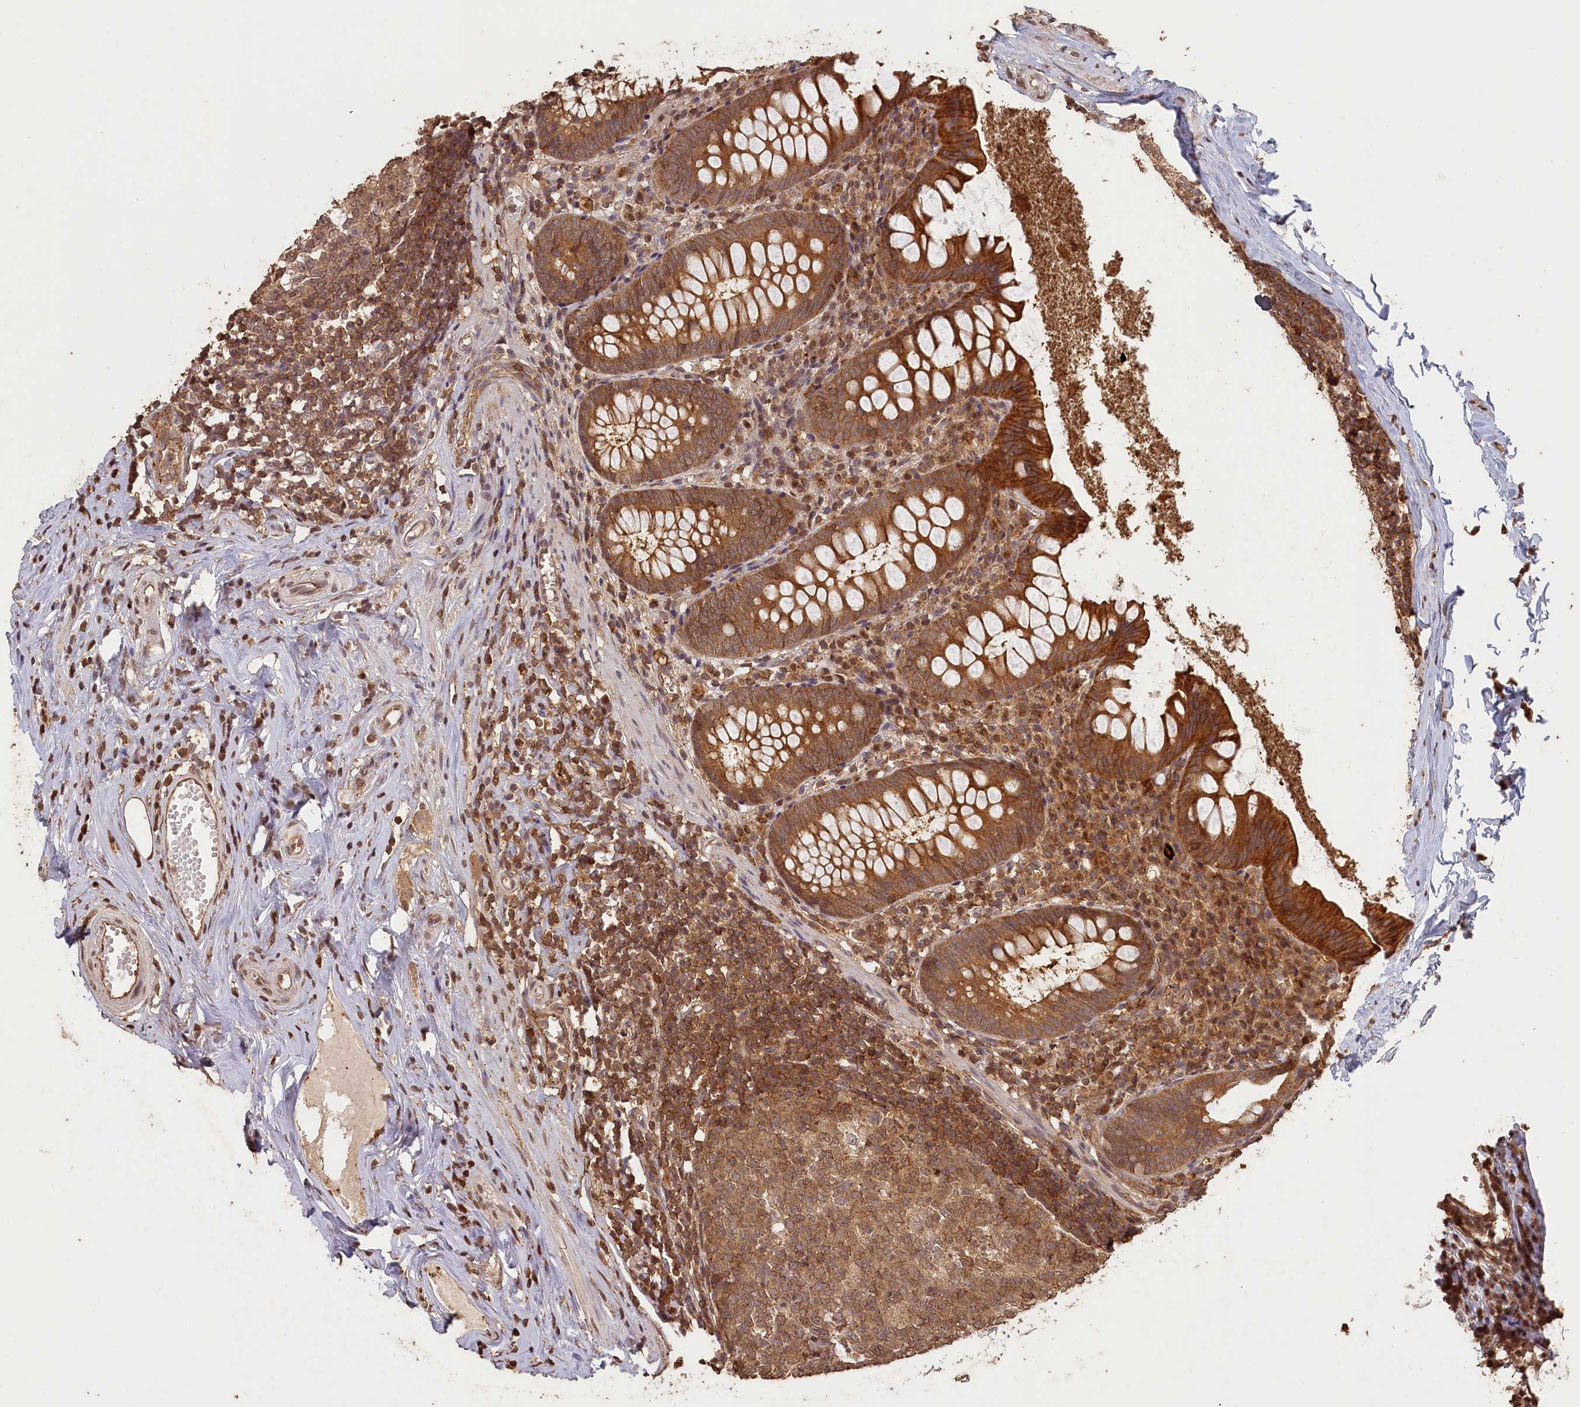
{"staining": {"intensity": "moderate", "quantity": ">75%", "location": "cytoplasmic/membranous"}, "tissue": "appendix", "cell_type": "Glandular cells", "image_type": "normal", "snomed": [{"axis": "morphology", "description": "Normal tissue, NOS"}, {"axis": "topography", "description": "Appendix"}], "caption": "Immunohistochemical staining of normal human appendix displays >75% levels of moderate cytoplasmic/membranous protein positivity in approximately >75% of glandular cells. (DAB IHC, brown staining for protein, blue staining for nuclei).", "gene": "MADD", "patient": {"sex": "female", "age": 51}}